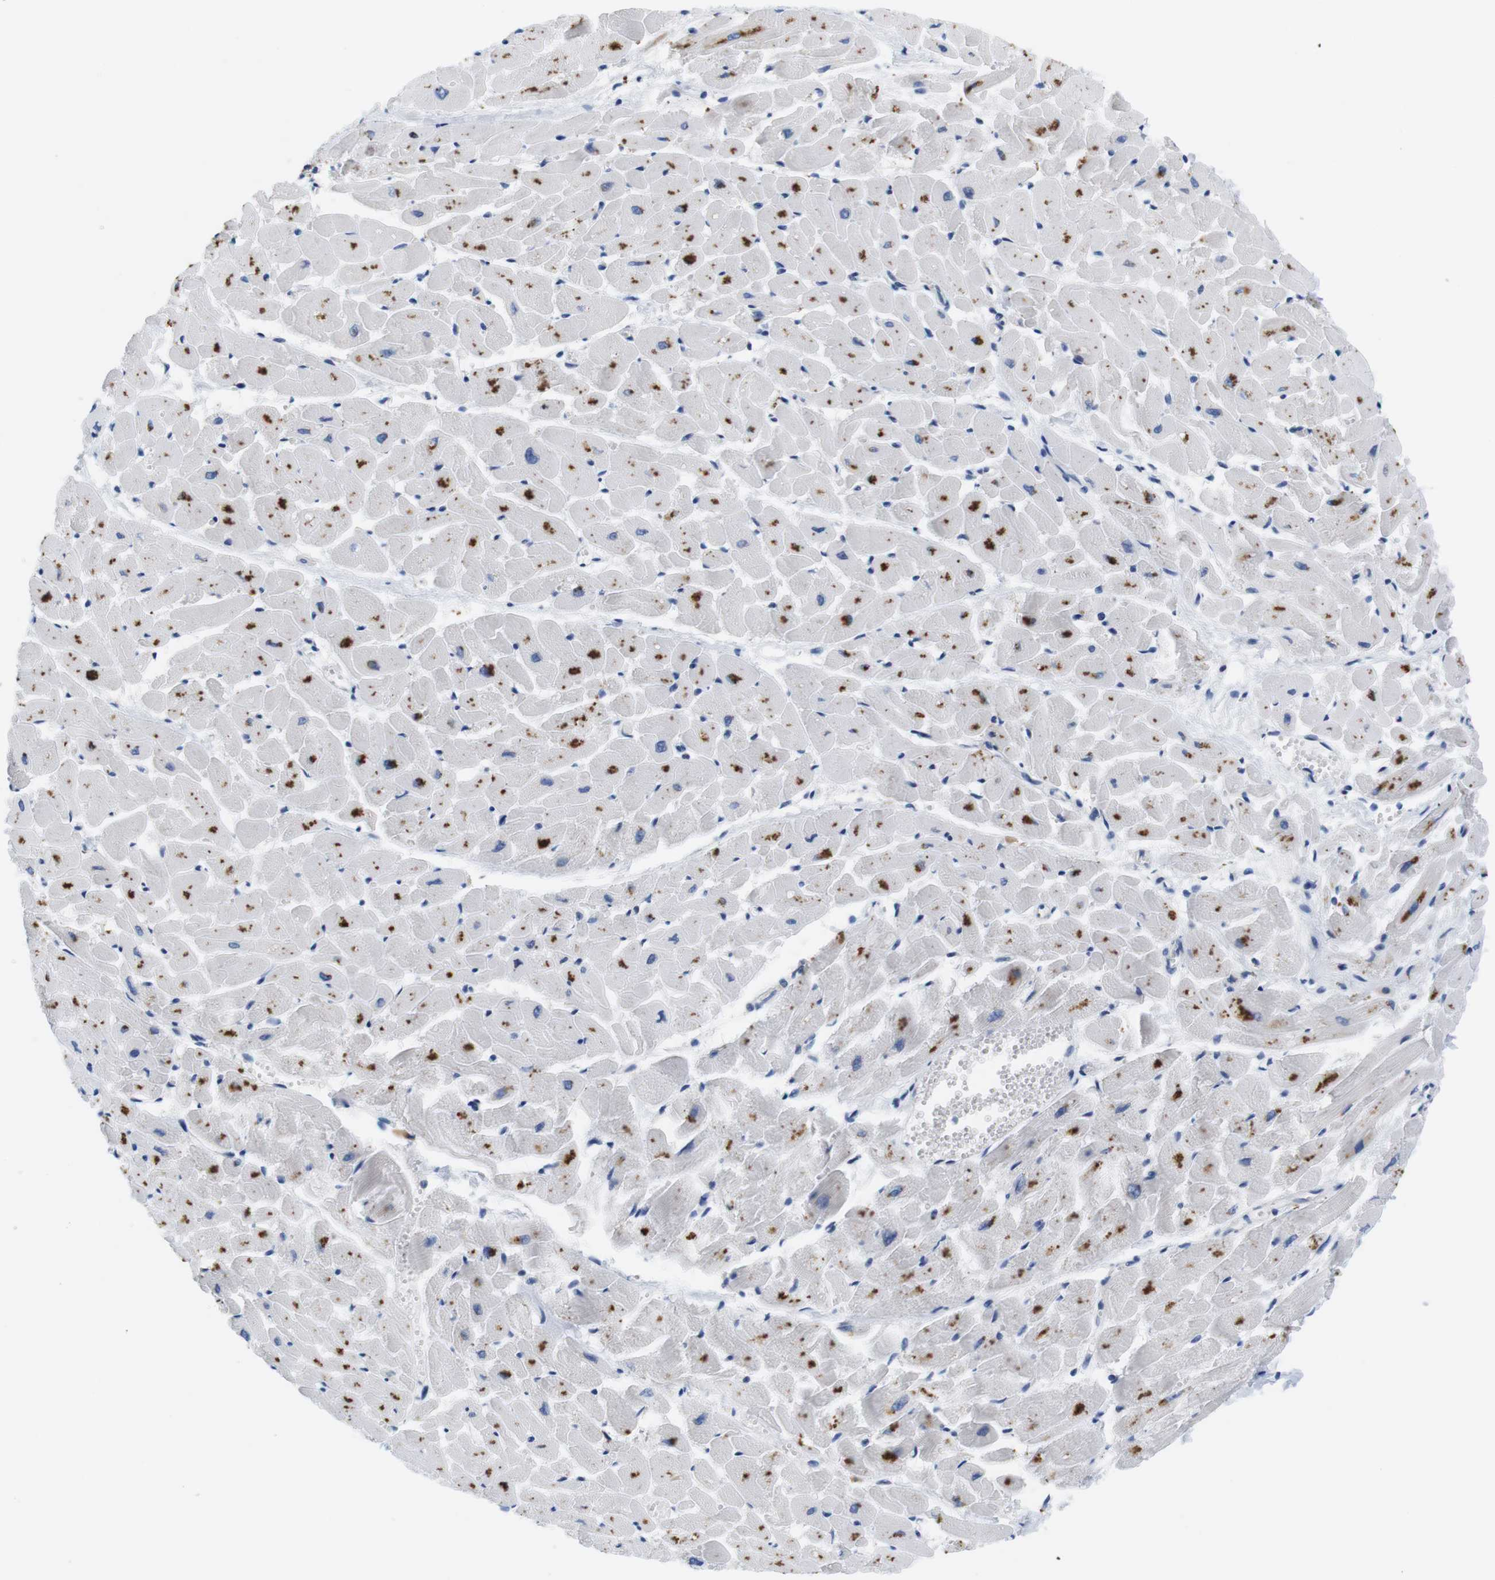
{"staining": {"intensity": "moderate", "quantity": "25%-75%", "location": "cytoplasmic/membranous"}, "tissue": "heart muscle", "cell_type": "Cardiomyocytes", "image_type": "normal", "snomed": [{"axis": "morphology", "description": "Normal tissue, NOS"}, {"axis": "topography", "description": "Heart"}], "caption": "Brown immunohistochemical staining in benign heart muscle demonstrates moderate cytoplasmic/membranous positivity in approximately 25%-75% of cardiomyocytes.", "gene": "CNGA2", "patient": {"sex": "female", "age": 19}}